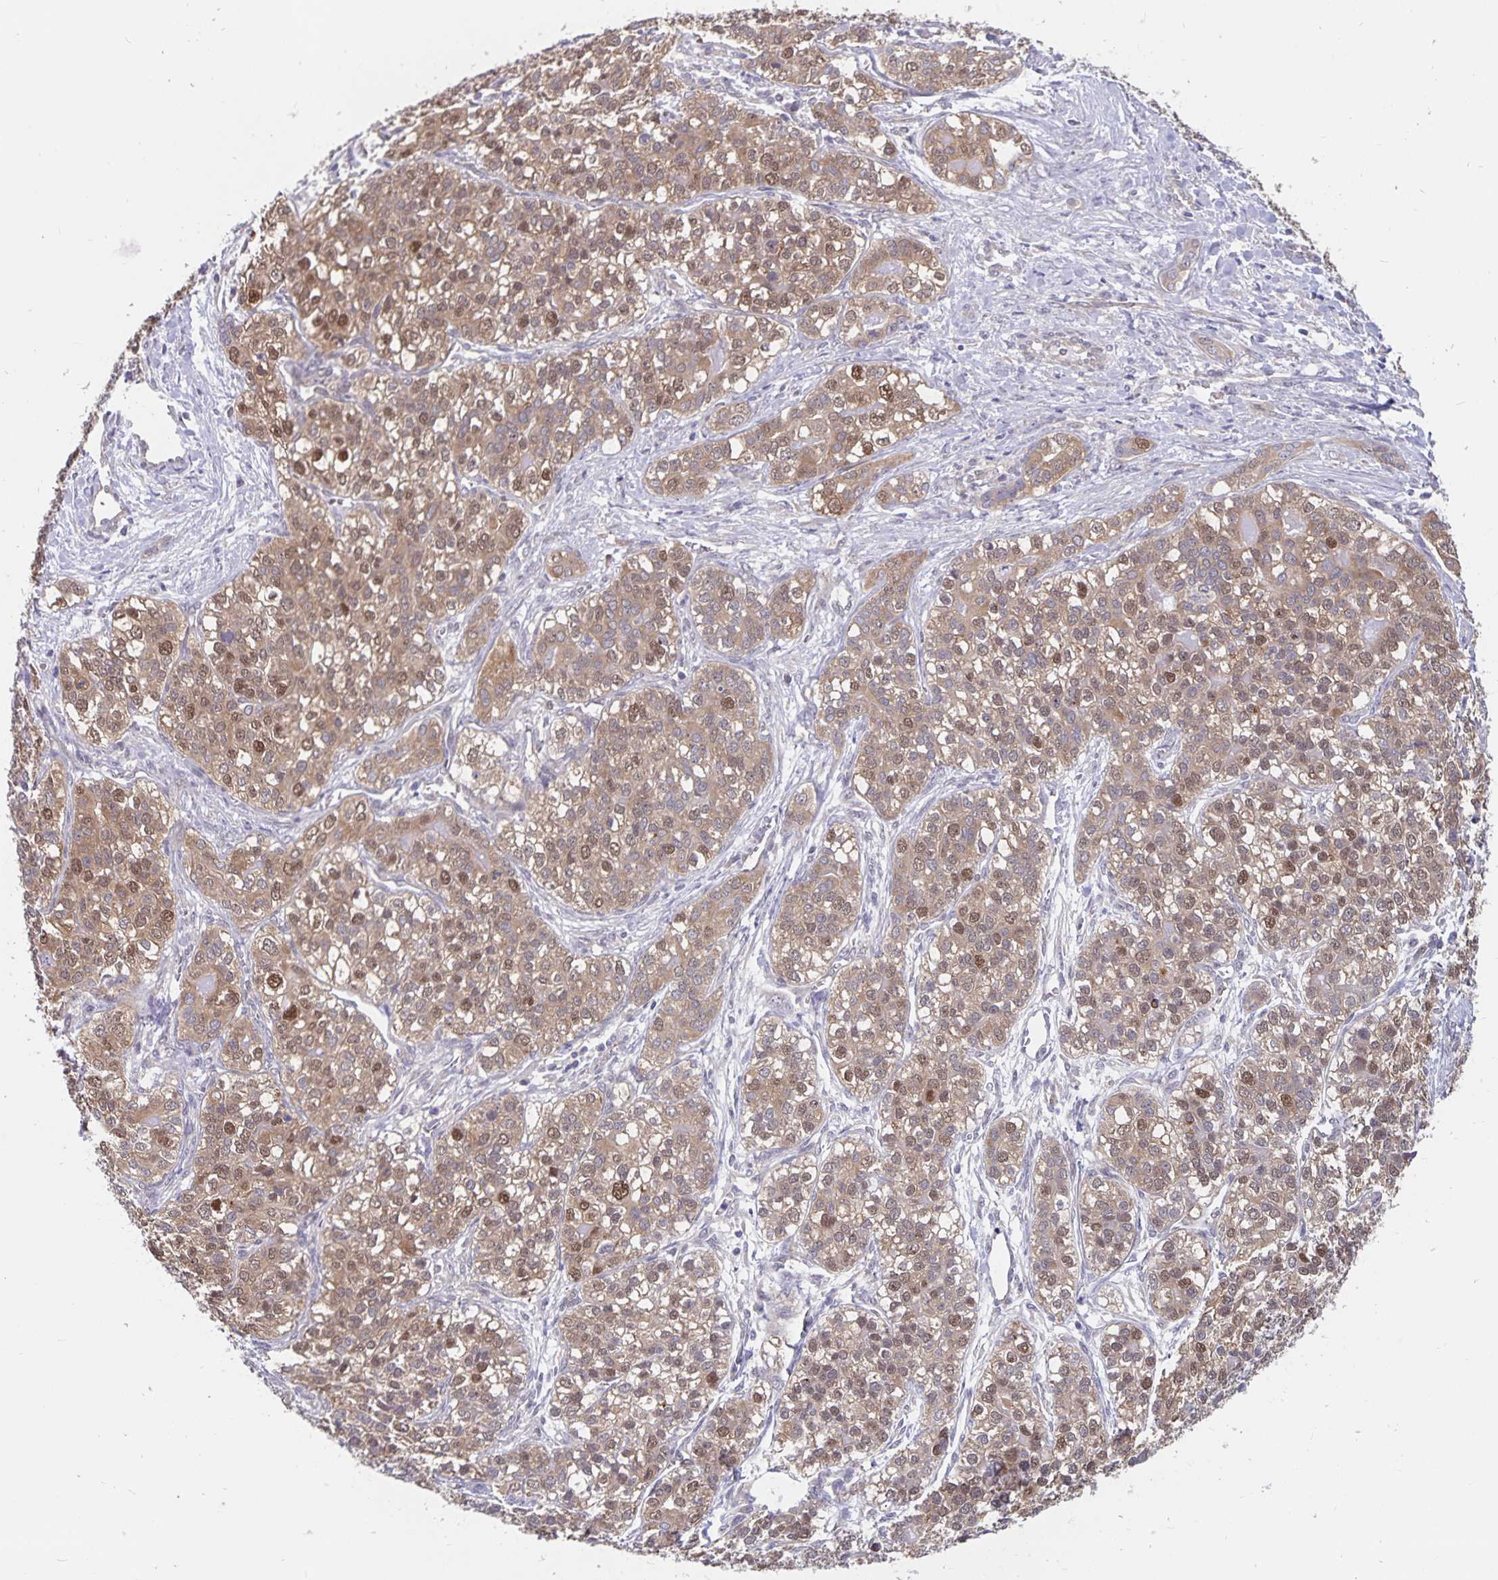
{"staining": {"intensity": "moderate", "quantity": ">75%", "location": "cytoplasmic/membranous,nuclear"}, "tissue": "liver cancer", "cell_type": "Tumor cells", "image_type": "cancer", "snomed": [{"axis": "morphology", "description": "Cholangiocarcinoma"}, {"axis": "topography", "description": "Liver"}], "caption": "There is medium levels of moderate cytoplasmic/membranous and nuclear positivity in tumor cells of liver cancer (cholangiocarcinoma), as demonstrated by immunohistochemical staining (brown color).", "gene": "BAG6", "patient": {"sex": "male", "age": 56}}